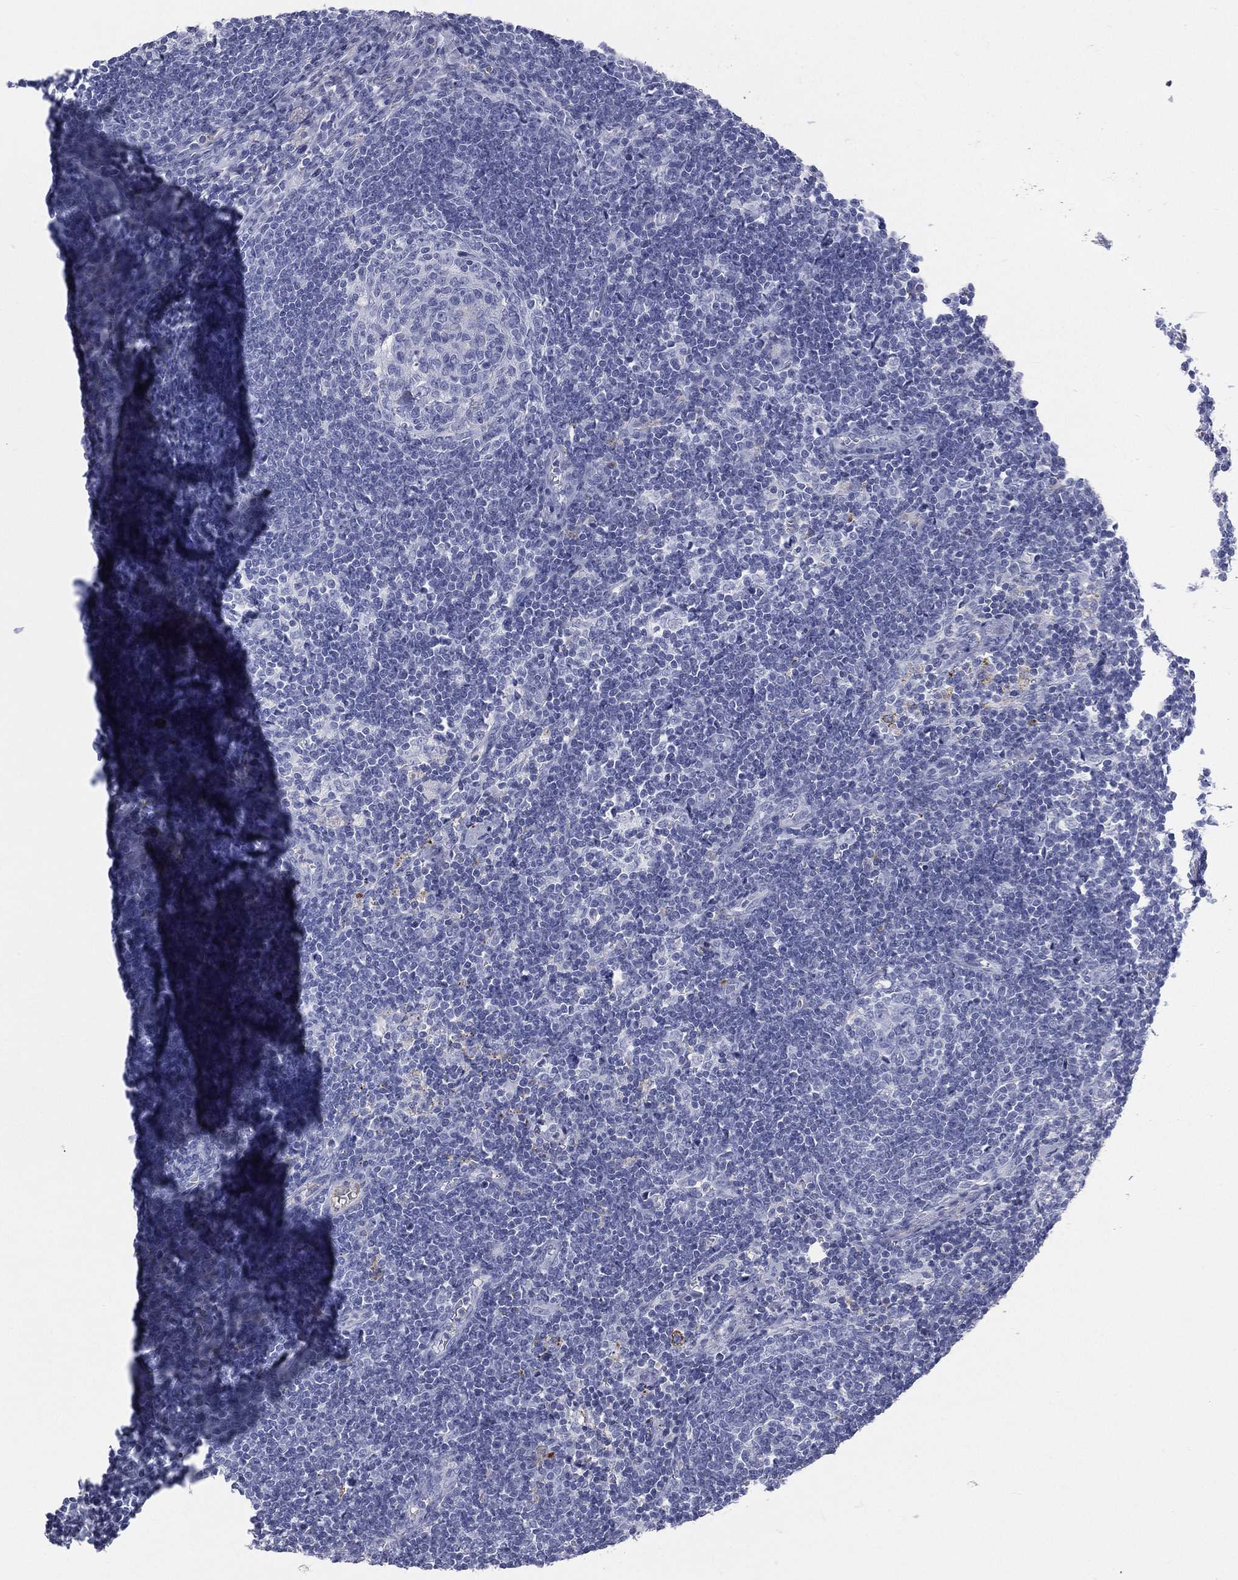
{"staining": {"intensity": "negative", "quantity": "none", "location": "none"}, "tissue": "lymph node", "cell_type": "Germinal center cells", "image_type": "normal", "snomed": [{"axis": "morphology", "description": "Normal tissue, NOS"}, {"axis": "morphology", "description": "Adenocarcinoma, NOS"}, {"axis": "topography", "description": "Lymph node"}, {"axis": "topography", "description": "Pancreas"}], "caption": "High power microscopy micrograph of an IHC micrograph of benign lymph node, revealing no significant staining in germinal center cells.", "gene": "HP", "patient": {"sex": "female", "age": 58}}